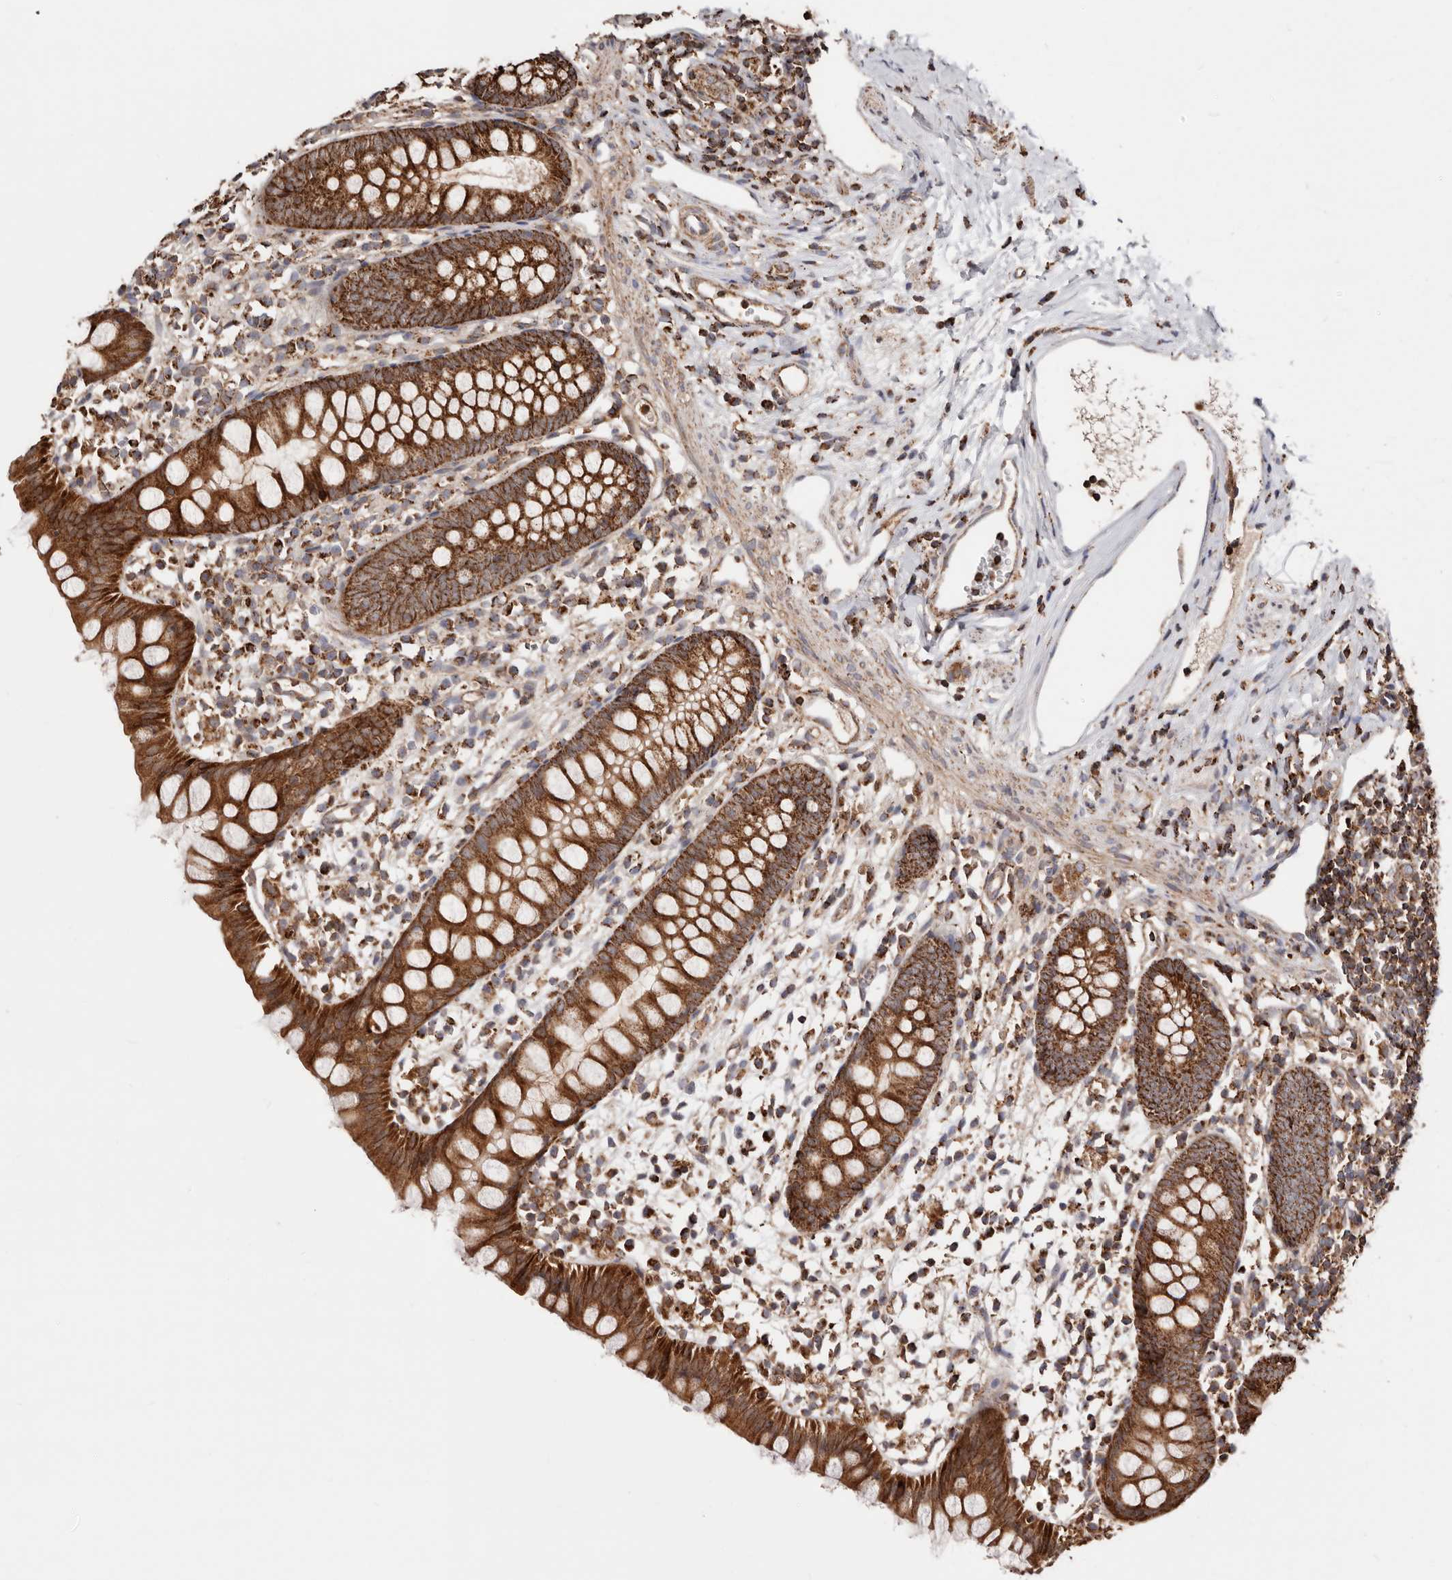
{"staining": {"intensity": "strong", "quantity": ">75%", "location": "cytoplasmic/membranous"}, "tissue": "appendix", "cell_type": "Glandular cells", "image_type": "normal", "snomed": [{"axis": "morphology", "description": "Normal tissue, NOS"}, {"axis": "topography", "description": "Appendix"}], "caption": "Glandular cells exhibit high levels of strong cytoplasmic/membranous expression in approximately >75% of cells in normal appendix.", "gene": "PRKACB", "patient": {"sex": "female", "age": 20}}